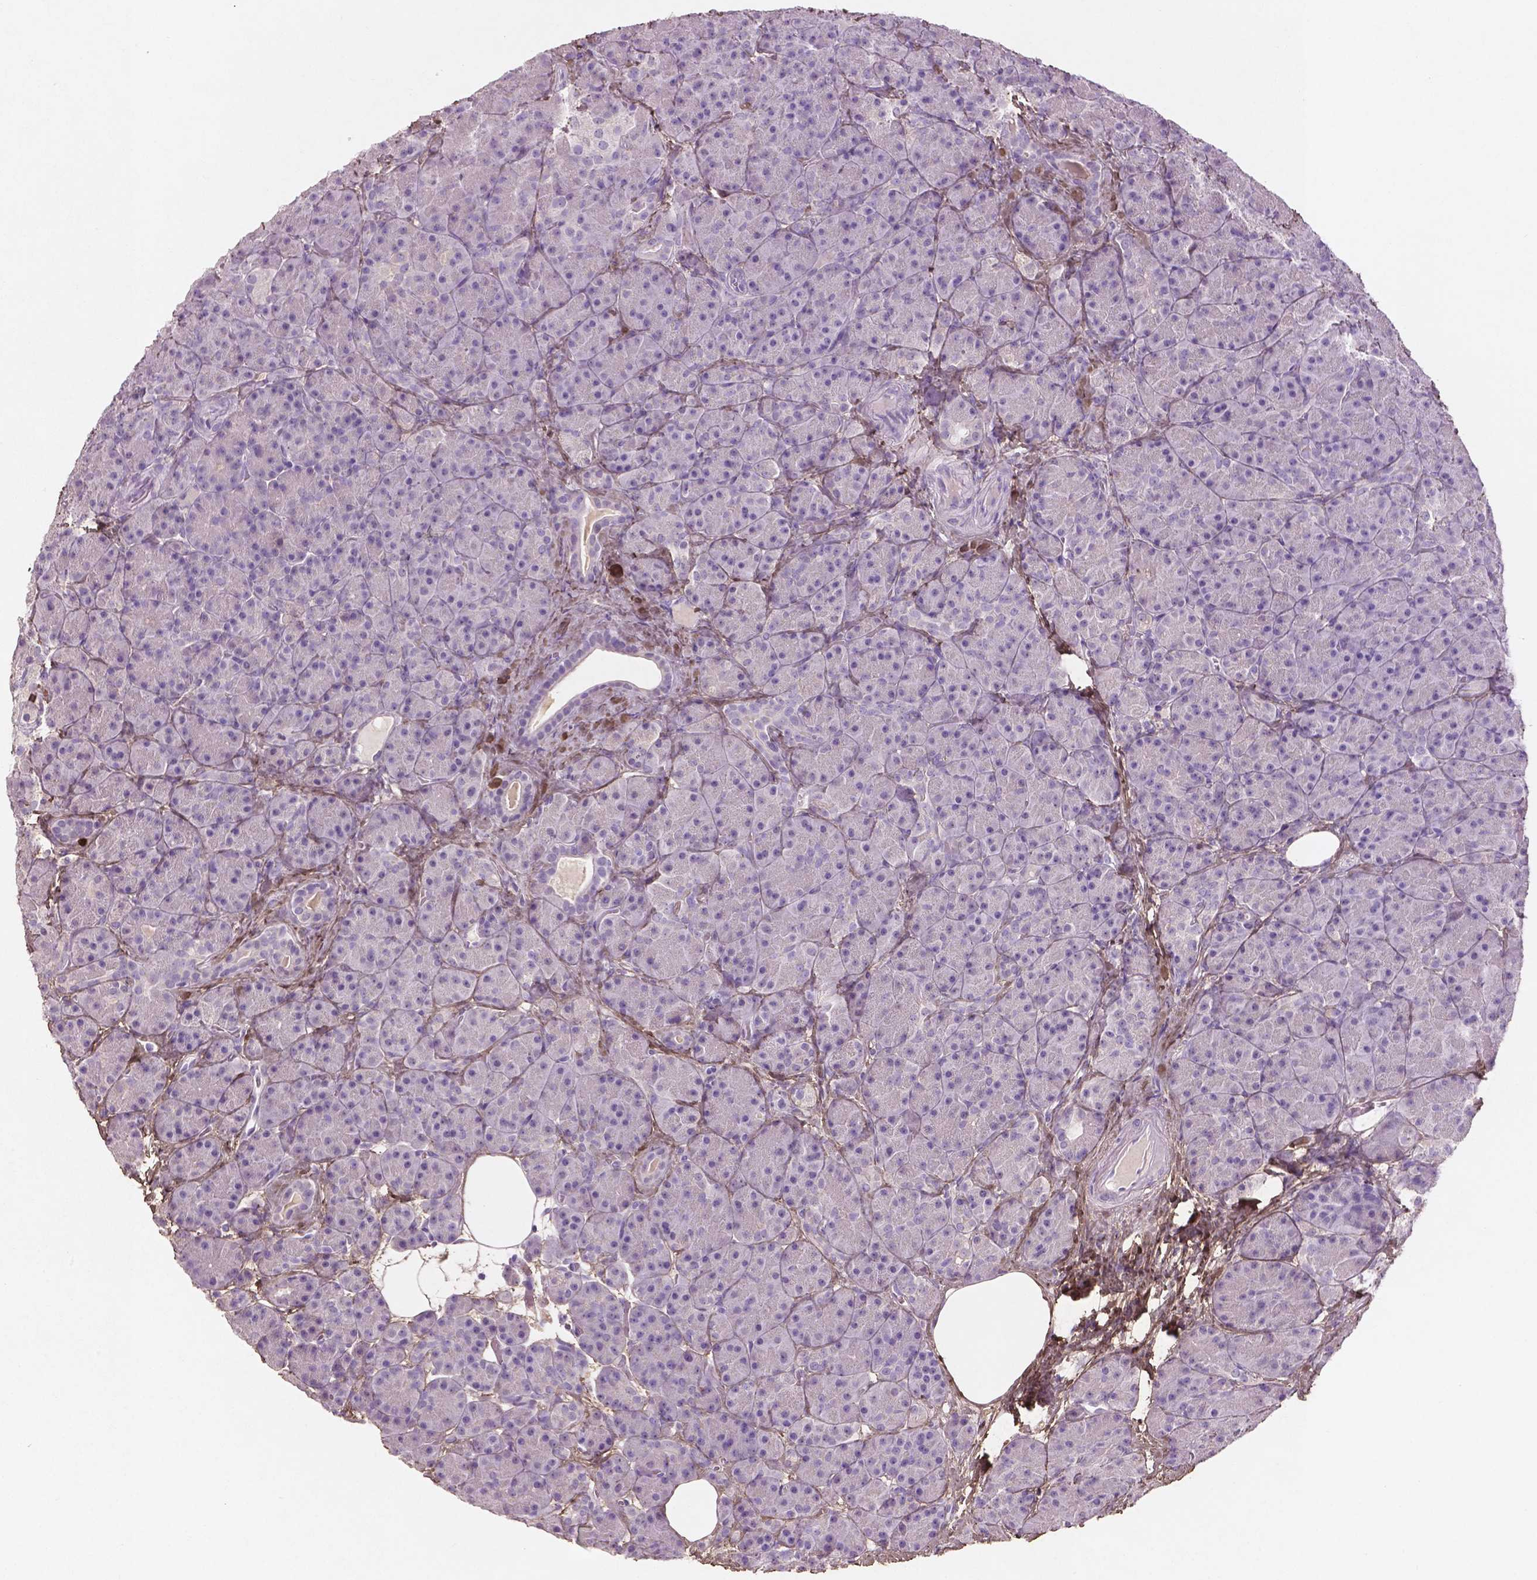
{"staining": {"intensity": "negative", "quantity": "none", "location": "none"}, "tissue": "pancreas", "cell_type": "Exocrine glandular cells", "image_type": "normal", "snomed": [{"axis": "morphology", "description": "Normal tissue, NOS"}, {"axis": "topography", "description": "Pancreas"}], "caption": "Immunohistochemistry photomicrograph of benign pancreas: pancreas stained with DAB exhibits no significant protein expression in exocrine glandular cells.", "gene": "DLG2", "patient": {"sex": "male", "age": 57}}